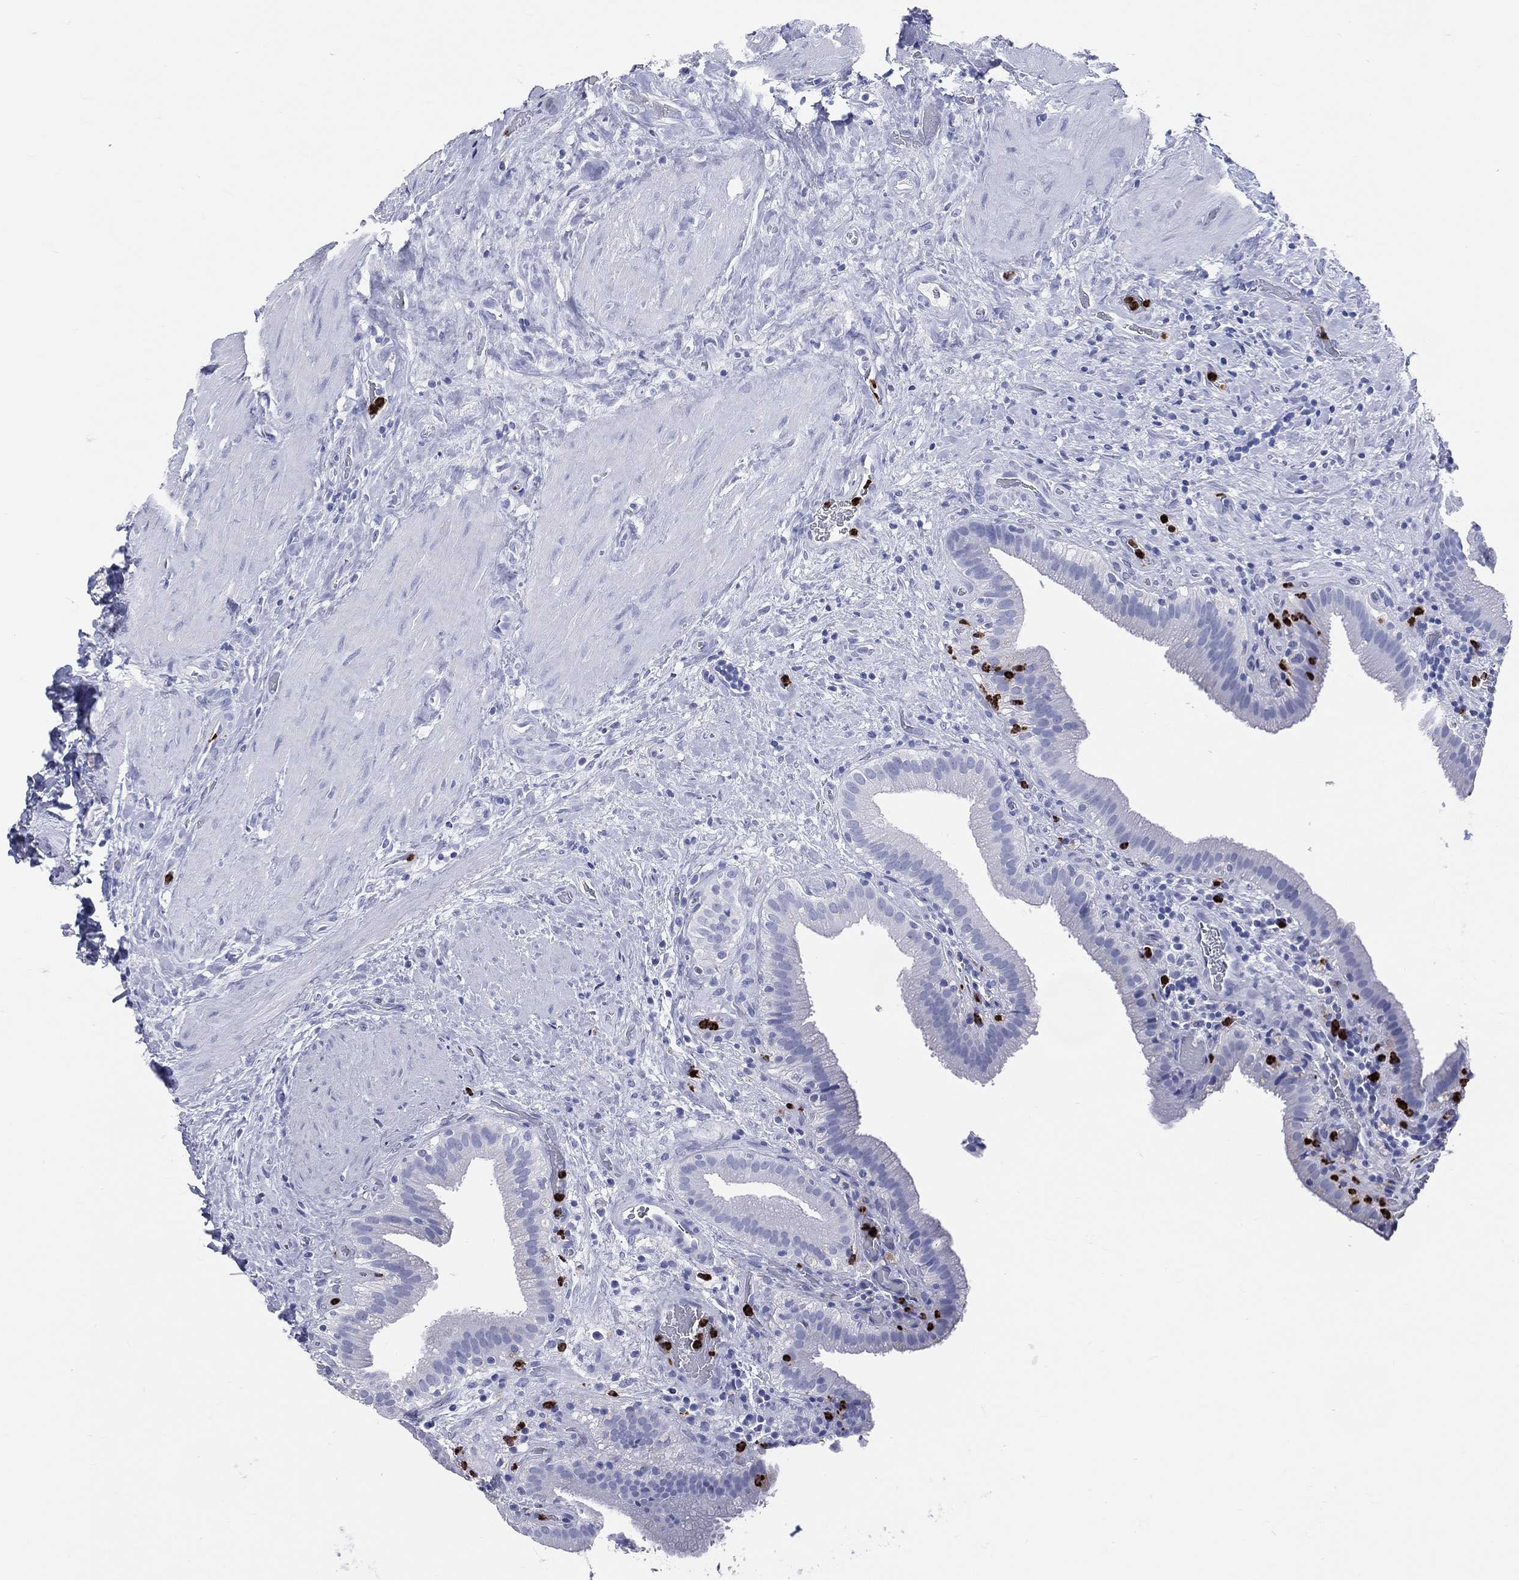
{"staining": {"intensity": "negative", "quantity": "none", "location": "none"}, "tissue": "gallbladder", "cell_type": "Glandular cells", "image_type": "normal", "snomed": [{"axis": "morphology", "description": "Normal tissue, NOS"}, {"axis": "topography", "description": "Gallbladder"}], "caption": "This is an immunohistochemistry (IHC) photomicrograph of unremarkable gallbladder. There is no positivity in glandular cells.", "gene": "PGLYRP1", "patient": {"sex": "male", "age": 62}}